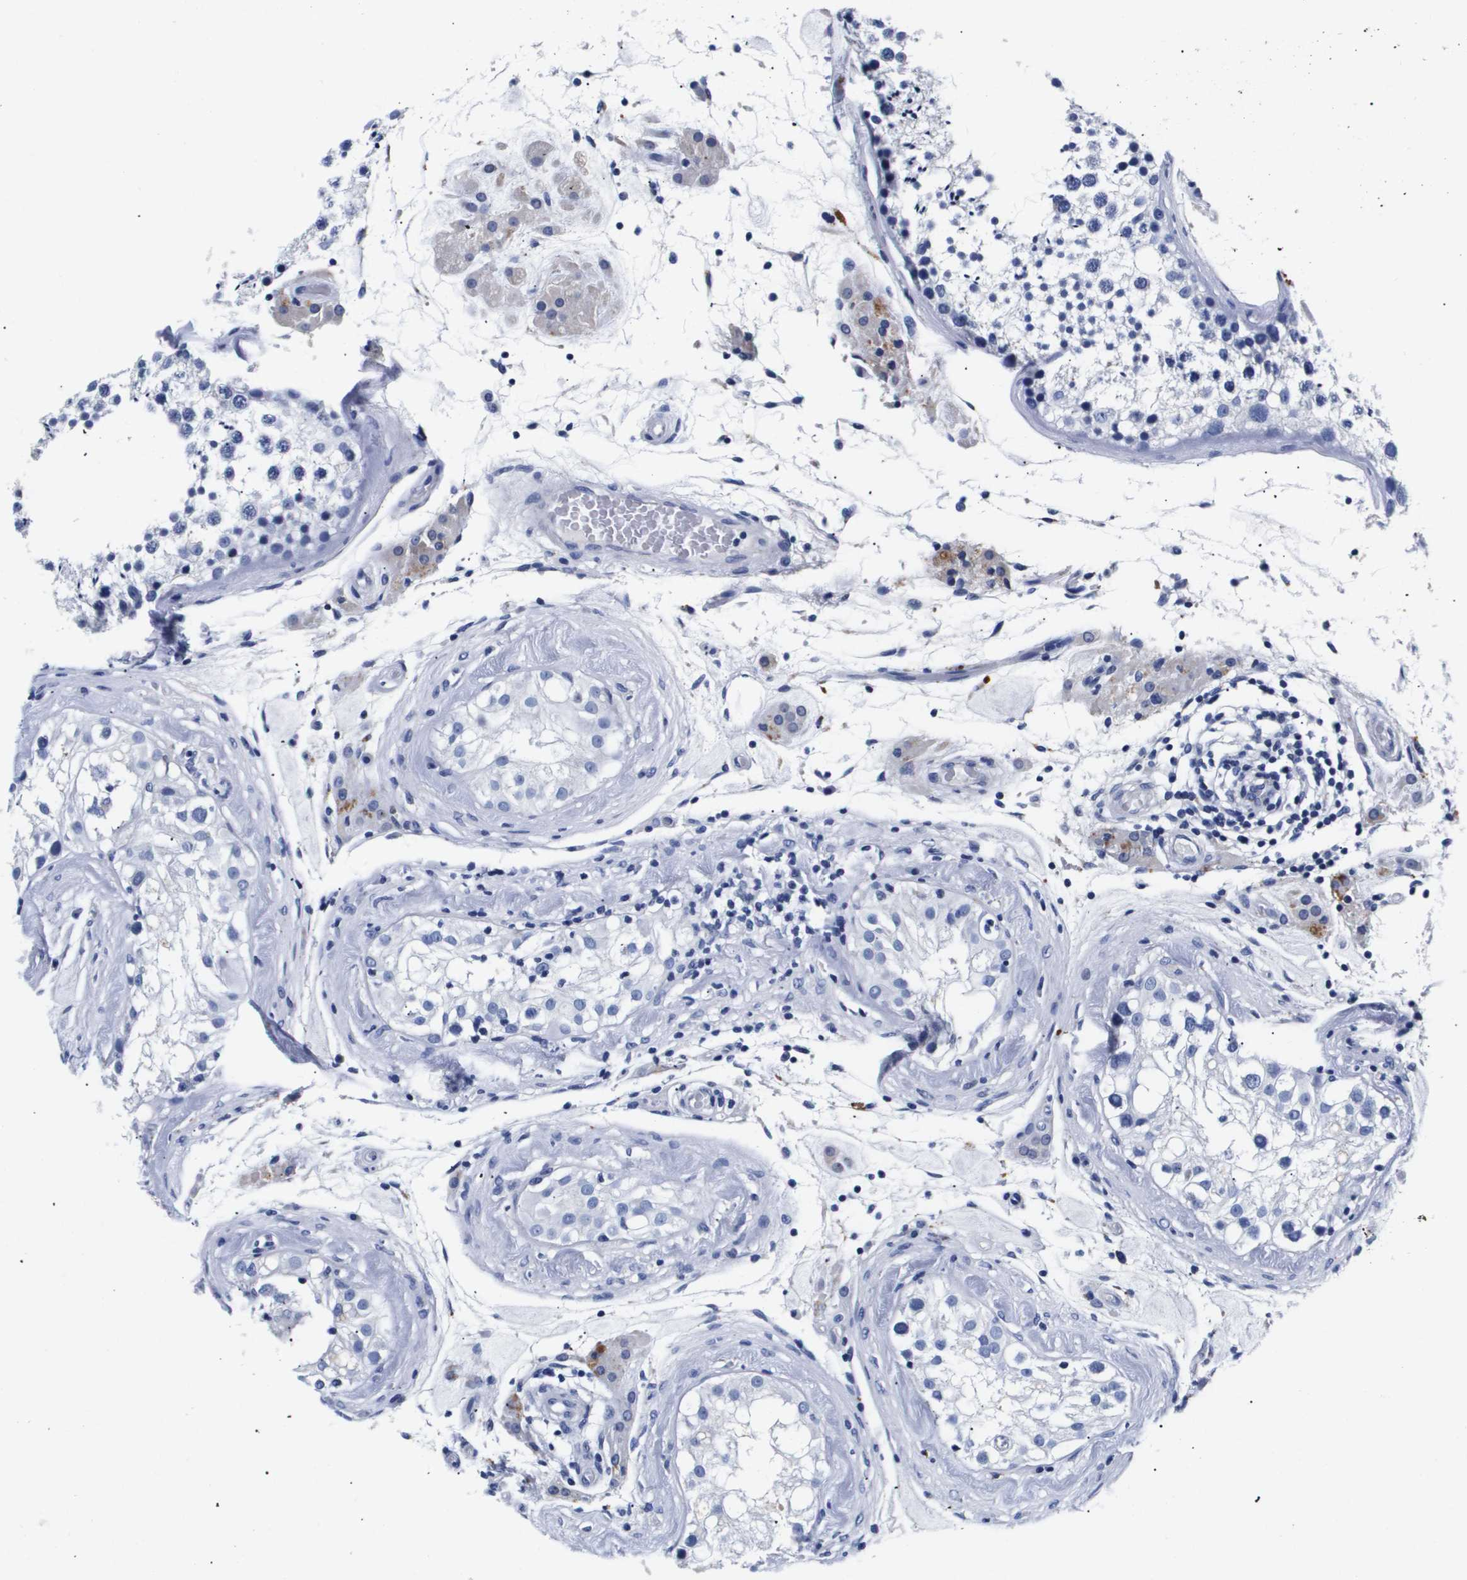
{"staining": {"intensity": "negative", "quantity": "none", "location": "none"}, "tissue": "testis", "cell_type": "Cells in seminiferous ducts", "image_type": "normal", "snomed": [{"axis": "morphology", "description": "Normal tissue, NOS"}, {"axis": "topography", "description": "Testis"}], "caption": "Immunohistochemical staining of unremarkable testis shows no significant positivity in cells in seminiferous ducts.", "gene": "ATP6V0A4", "patient": {"sex": "male", "age": 46}}